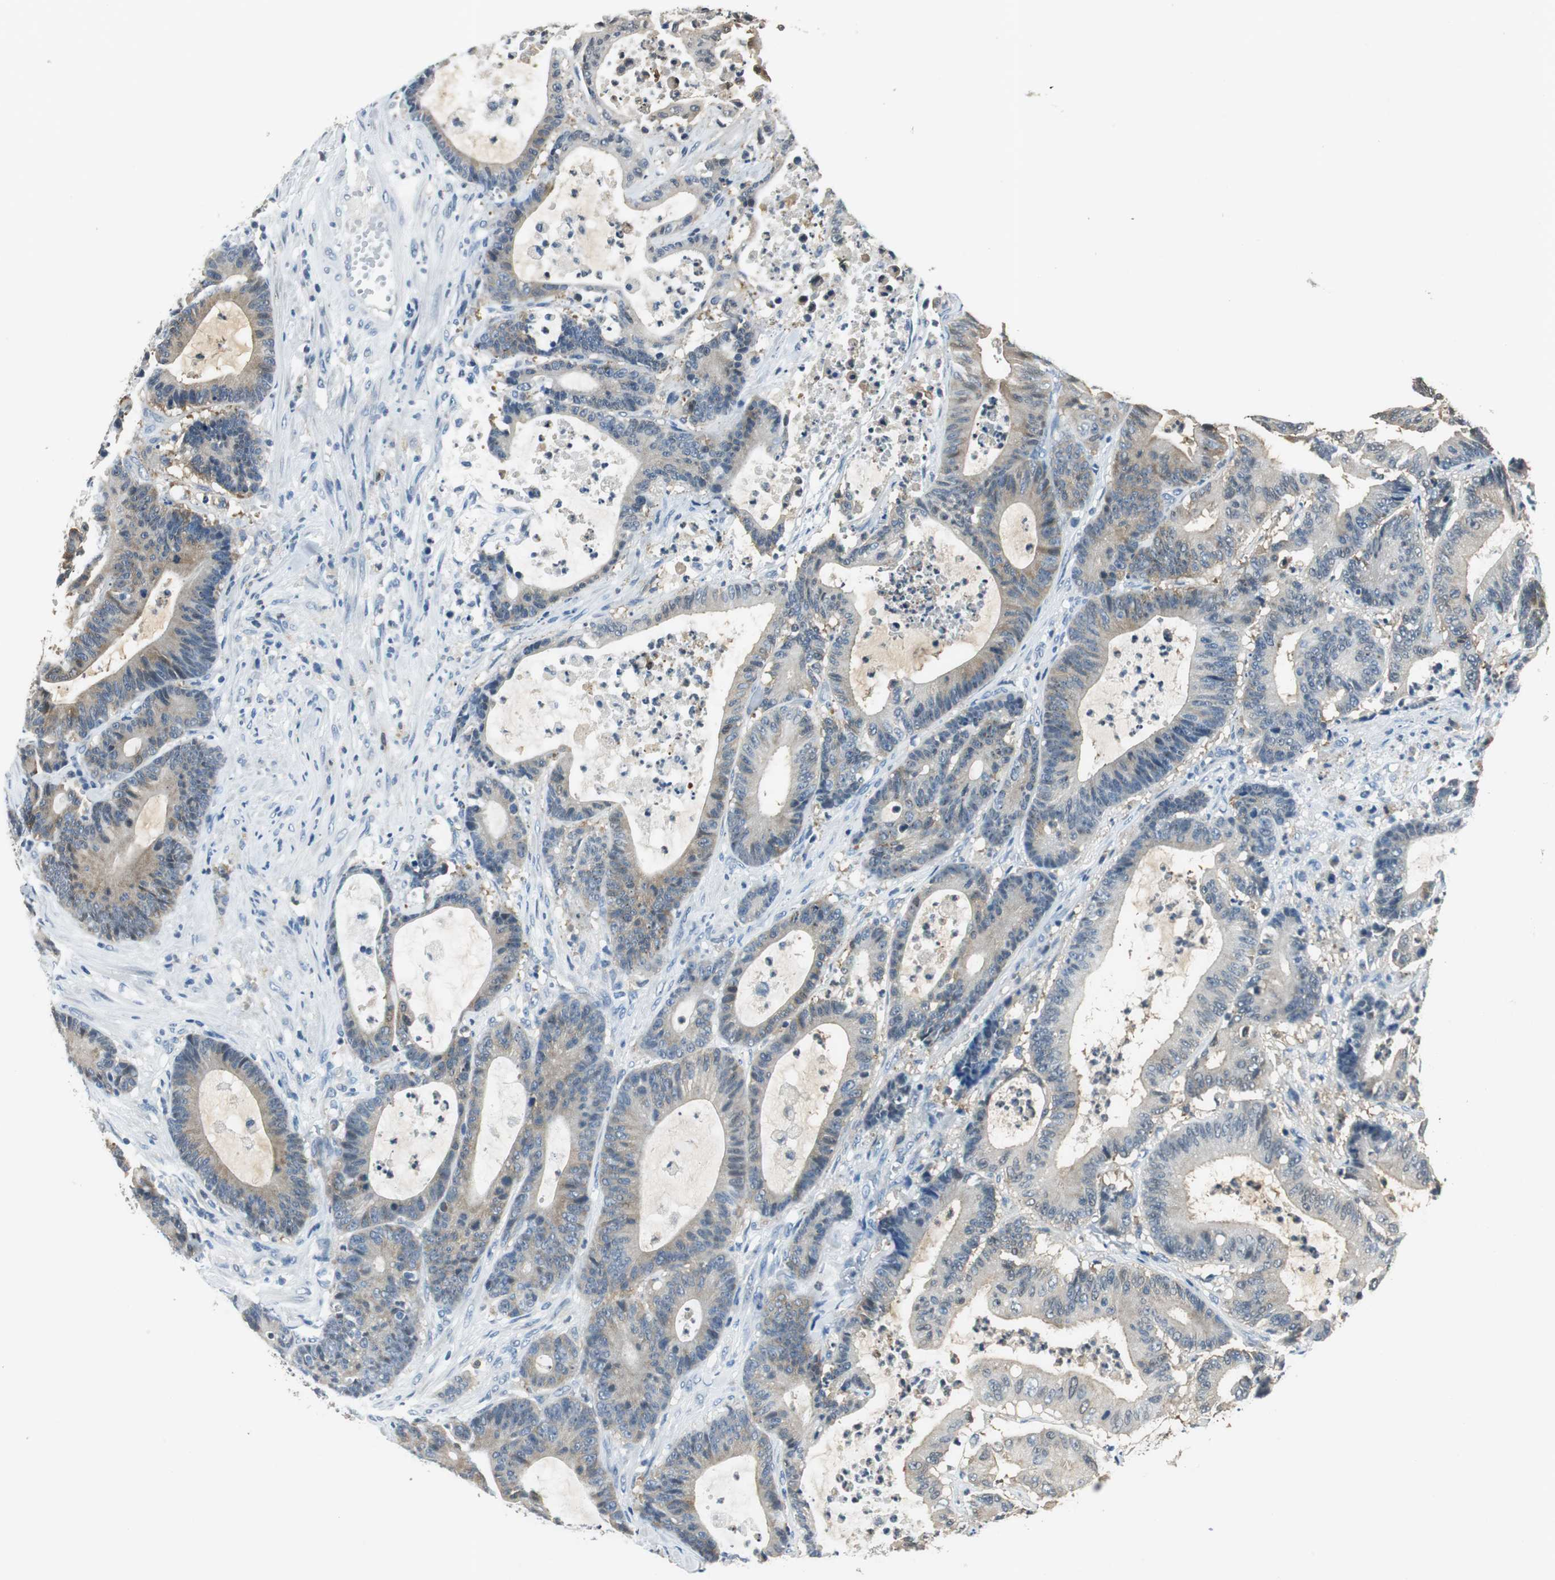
{"staining": {"intensity": "weak", "quantity": "25%-75%", "location": "cytoplasmic/membranous"}, "tissue": "colorectal cancer", "cell_type": "Tumor cells", "image_type": "cancer", "snomed": [{"axis": "morphology", "description": "Adenocarcinoma, NOS"}, {"axis": "topography", "description": "Colon"}], "caption": "Protein staining exhibits weak cytoplasmic/membranous expression in approximately 25%-75% of tumor cells in colorectal cancer (adenocarcinoma).", "gene": "ME1", "patient": {"sex": "female", "age": 84}}